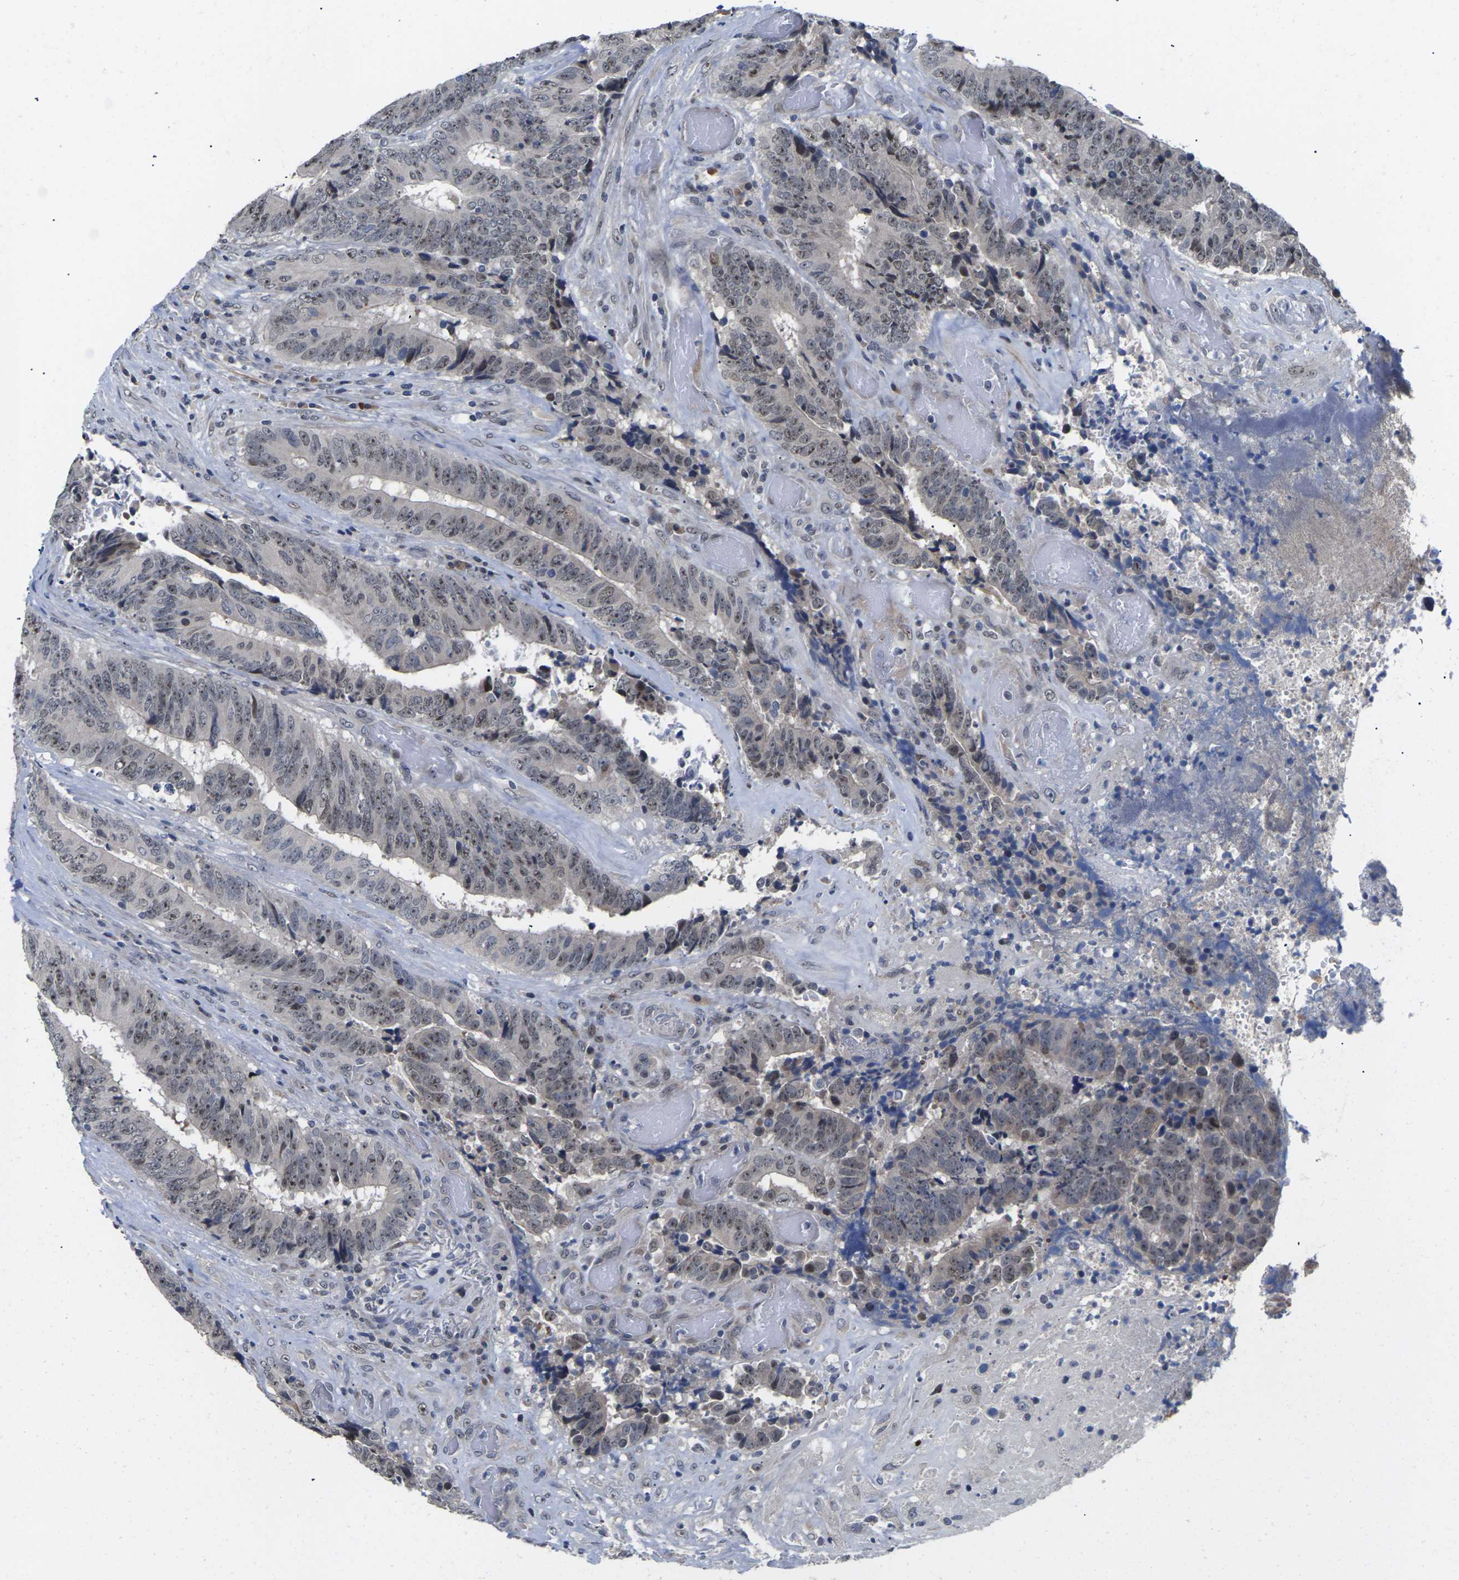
{"staining": {"intensity": "weak", "quantity": "25%-75%", "location": "nuclear"}, "tissue": "colorectal cancer", "cell_type": "Tumor cells", "image_type": "cancer", "snomed": [{"axis": "morphology", "description": "Adenocarcinoma, NOS"}, {"axis": "topography", "description": "Rectum"}], "caption": "IHC of human colorectal cancer demonstrates low levels of weak nuclear staining in approximately 25%-75% of tumor cells.", "gene": "ST6GAL2", "patient": {"sex": "male", "age": 72}}